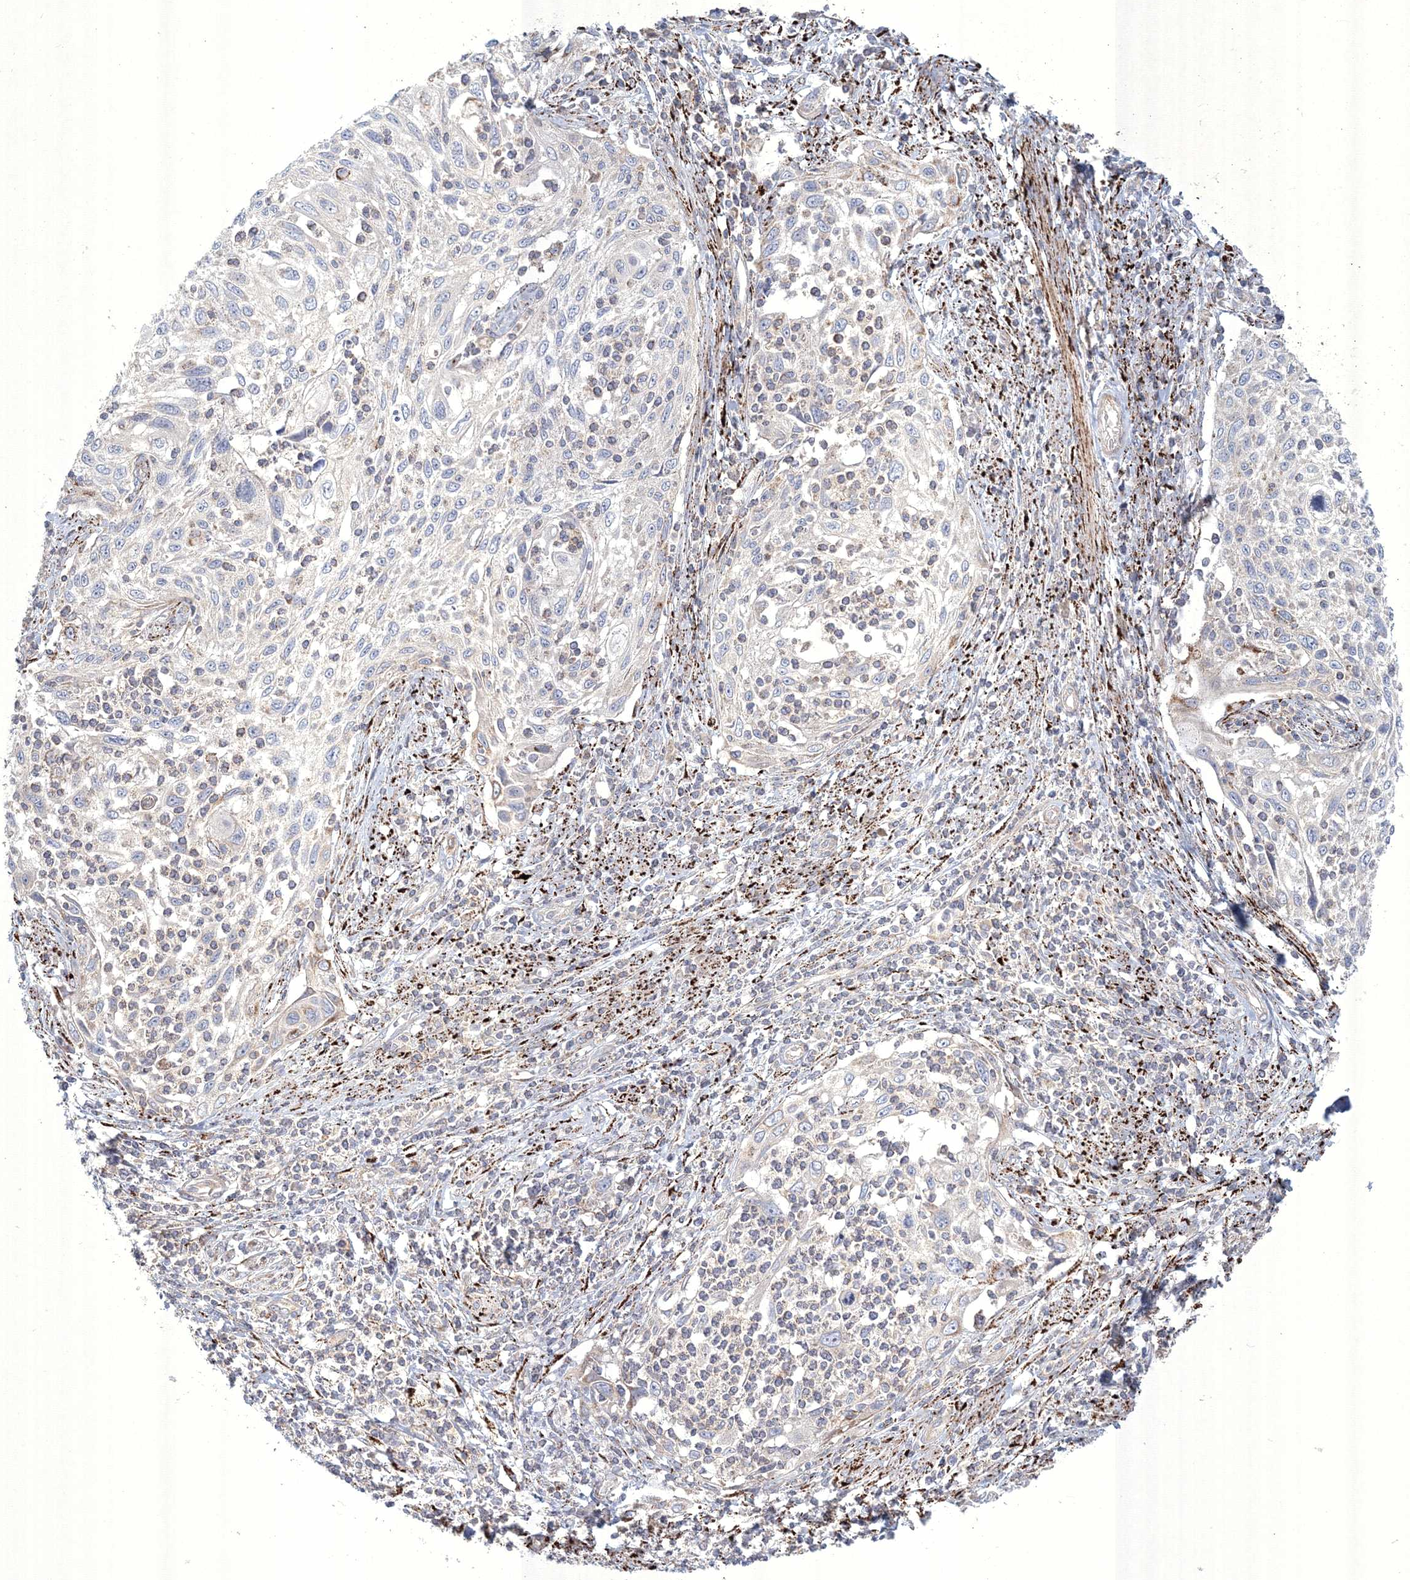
{"staining": {"intensity": "negative", "quantity": "none", "location": "none"}, "tissue": "cervical cancer", "cell_type": "Tumor cells", "image_type": "cancer", "snomed": [{"axis": "morphology", "description": "Squamous cell carcinoma, NOS"}, {"axis": "topography", "description": "Cervix"}], "caption": "This is a photomicrograph of immunohistochemistry staining of cervical squamous cell carcinoma, which shows no positivity in tumor cells.", "gene": "WDR49", "patient": {"sex": "female", "age": 70}}